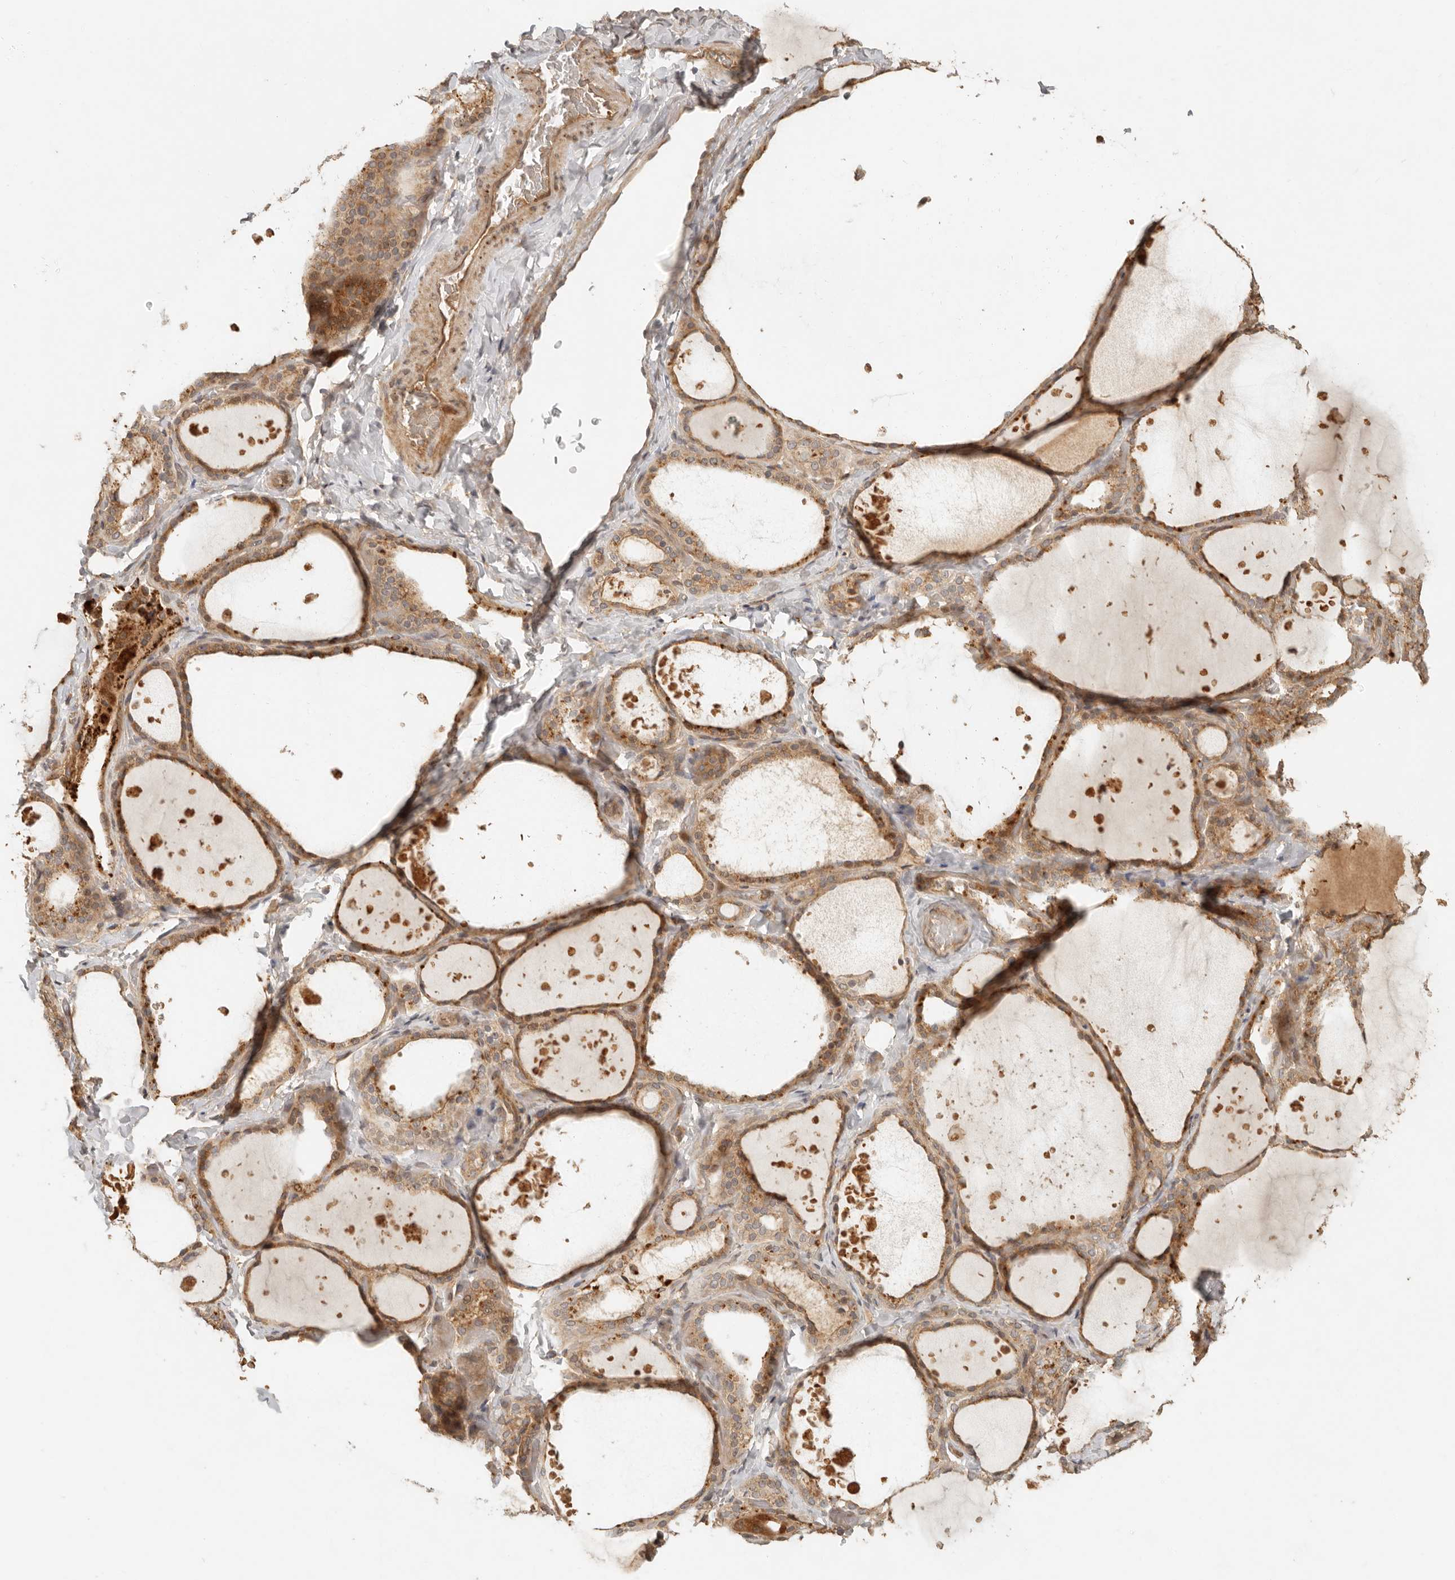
{"staining": {"intensity": "moderate", "quantity": ">75%", "location": "cytoplasmic/membranous"}, "tissue": "thyroid gland", "cell_type": "Glandular cells", "image_type": "normal", "snomed": [{"axis": "morphology", "description": "Normal tissue, NOS"}, {"axis": "topography", "description": "Thyroid gland"}], "caption": "Benign thyroid gland shows moderate cytoplasmic/membranous expression in approximately >75% of glandular cells, visualized by immunohistochemistry. The staining was performed using DAB (3,3'-diaminobenzidine) to visualize the protein expression in brown, while the nuclei were stained in blue with hematoxylin (Magnification: 20x).", "gene": "ANKRD61", "patient": {"sex": "female", "age": 44}}